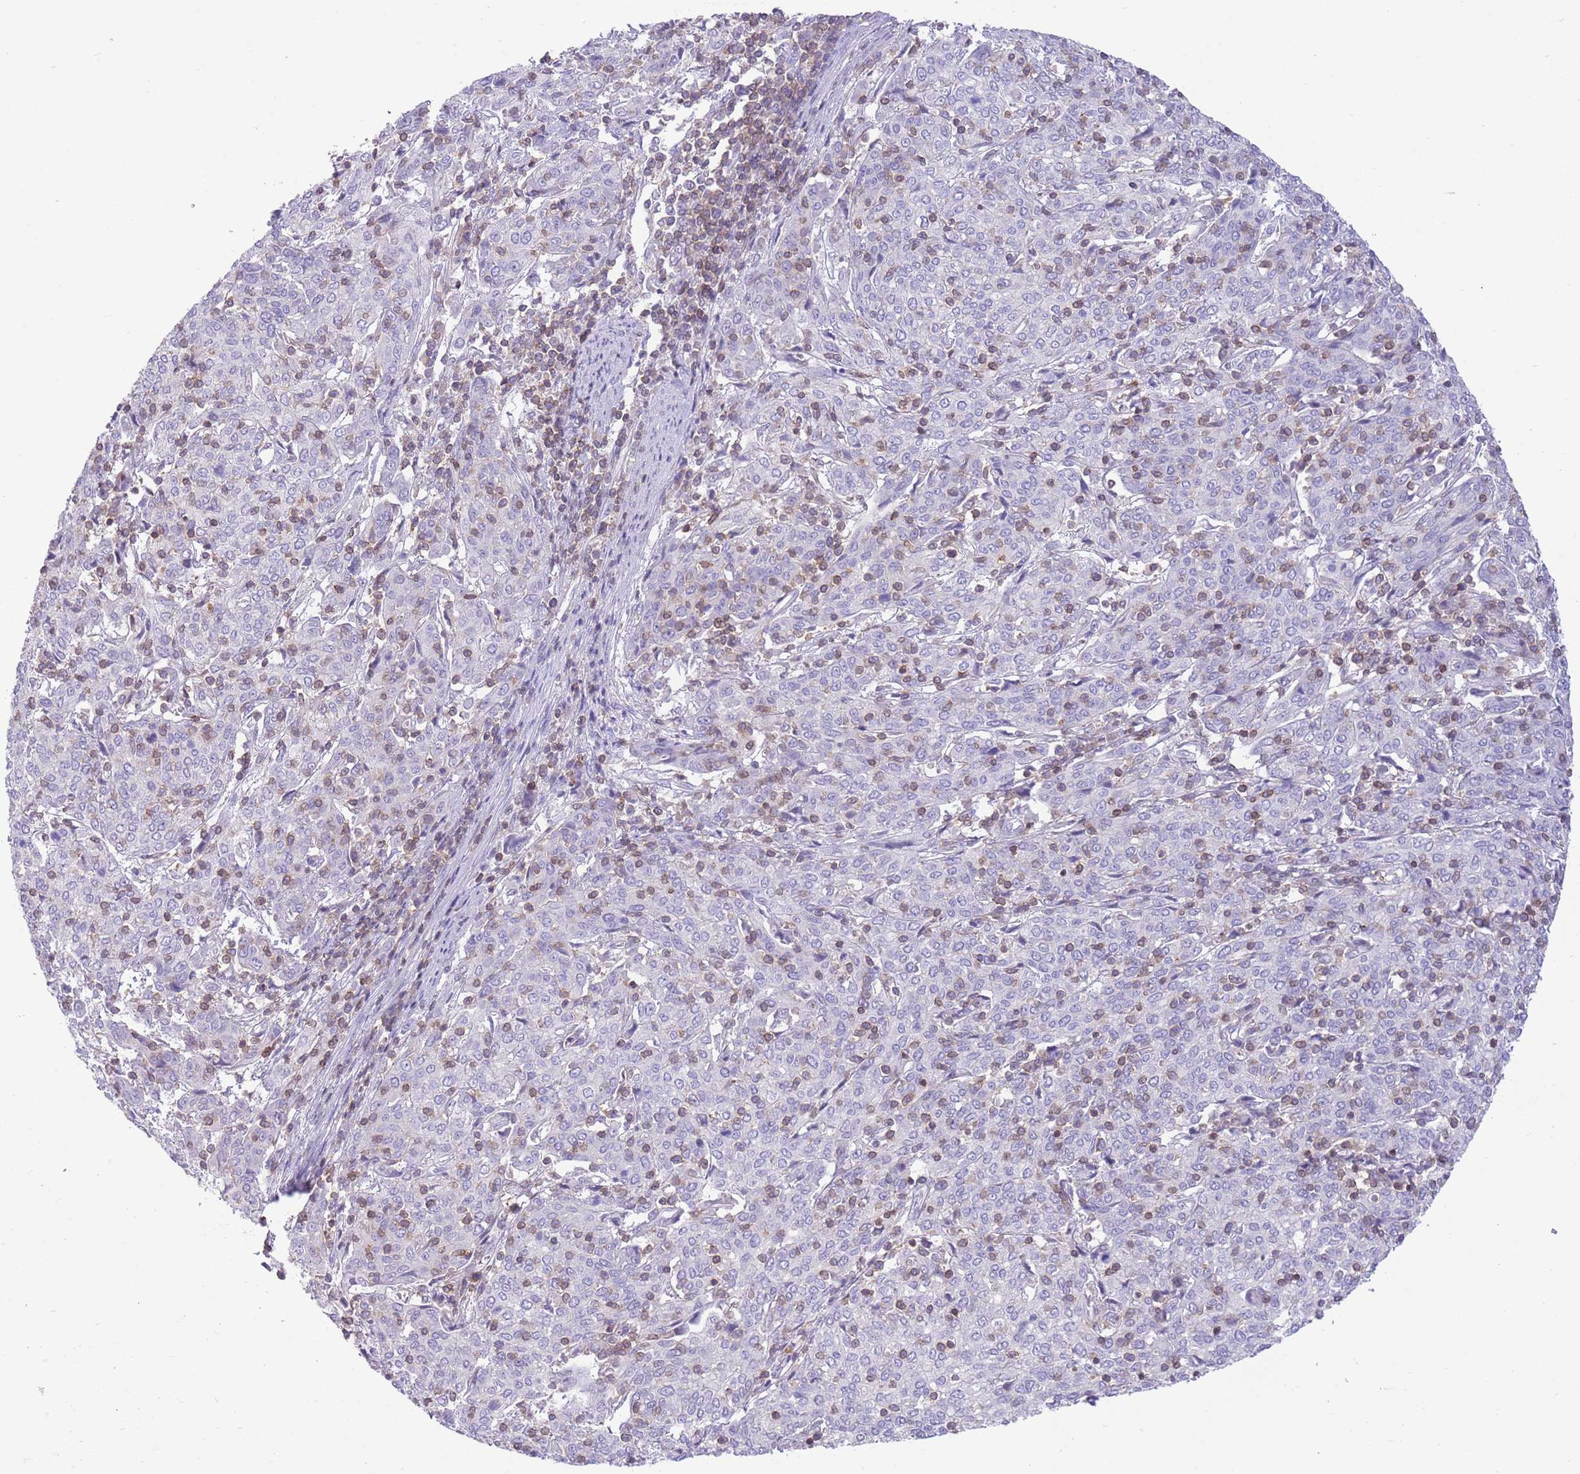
{"staining": {"intensity": "negative", "quantity": "none", "location": "none"}, "tissue": "cervical cancer", "cell_type": "Tumor cells", "image_type": "cancer", "snomed": [{"axis": "morphology", "description": "Squamous cell carcinoma, NOS"}, {"axis": "topography", "description": "Cervix"}], "caption": "DAB (3,3'-diaminobenzidine) immunohistochemical staining of human cervical cancer exhibits no significant staining in tumor cells. The staining is performed using DAB (3,3'-diaminobenzidine) brown chromogen with nuclei counter-stained in using hematoxylin.", "gene": "OR4Q3", "patient": {"sex": "female", "age": 67}}